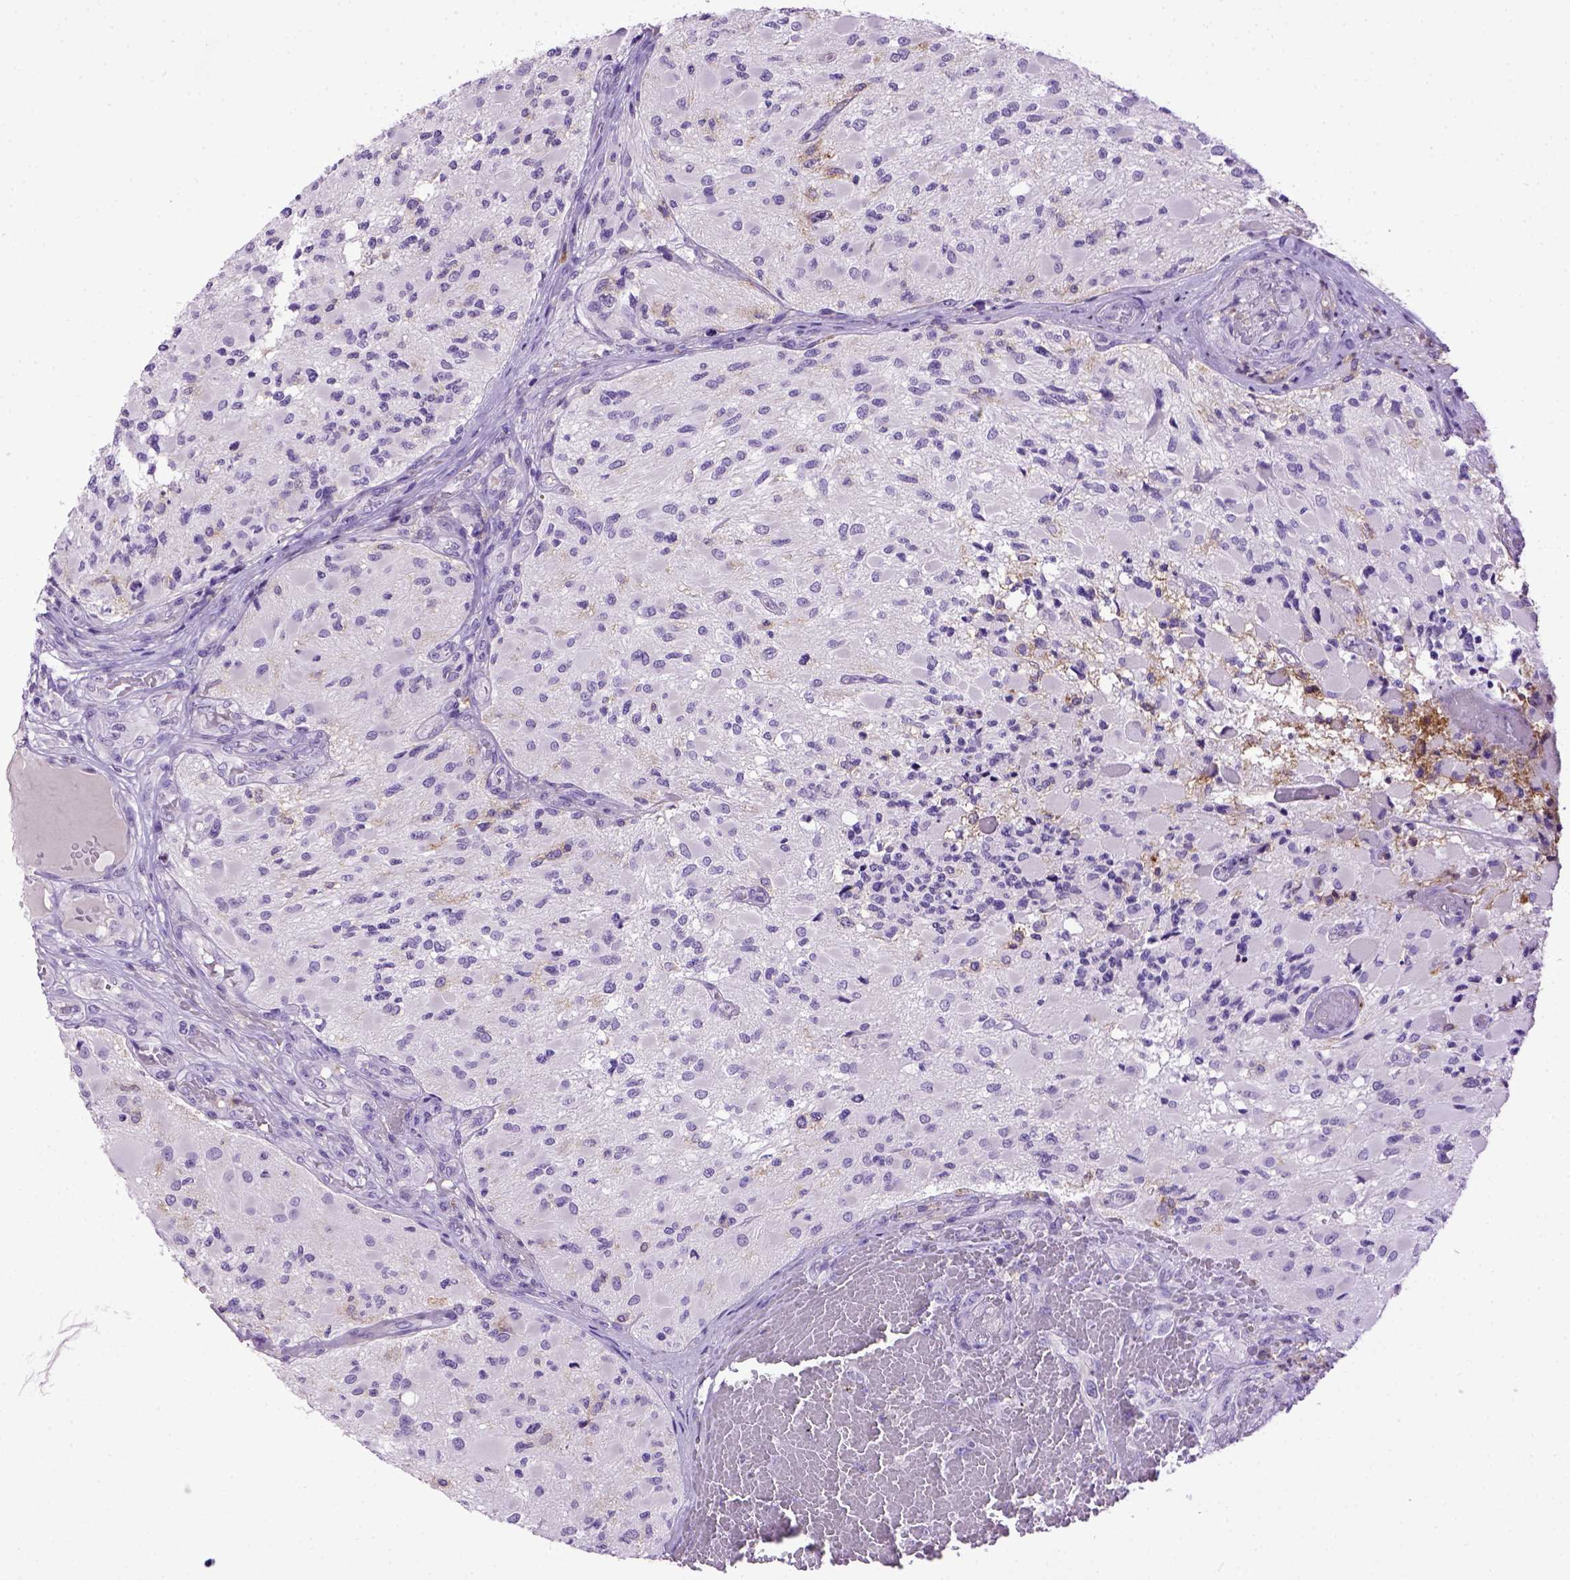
{"staining": {"intensity": "negative", "quantity": "none", "location": "none"}, "tissue": "glioma", "cell_type": "Tumor cells", "image_type": "cancer", "snomed": [{"axis": "morphology", "description": "Glioma, malignant, High grade"}, {"axis": "topography", "description": "Brain"}], "caption": "Immunohistochemical staining of human malignant glioma (high-grade) reveals no significant positivity in tumor cells.", "gene": "ITGAX", "patient": {"sex": "female", "age": 63}}